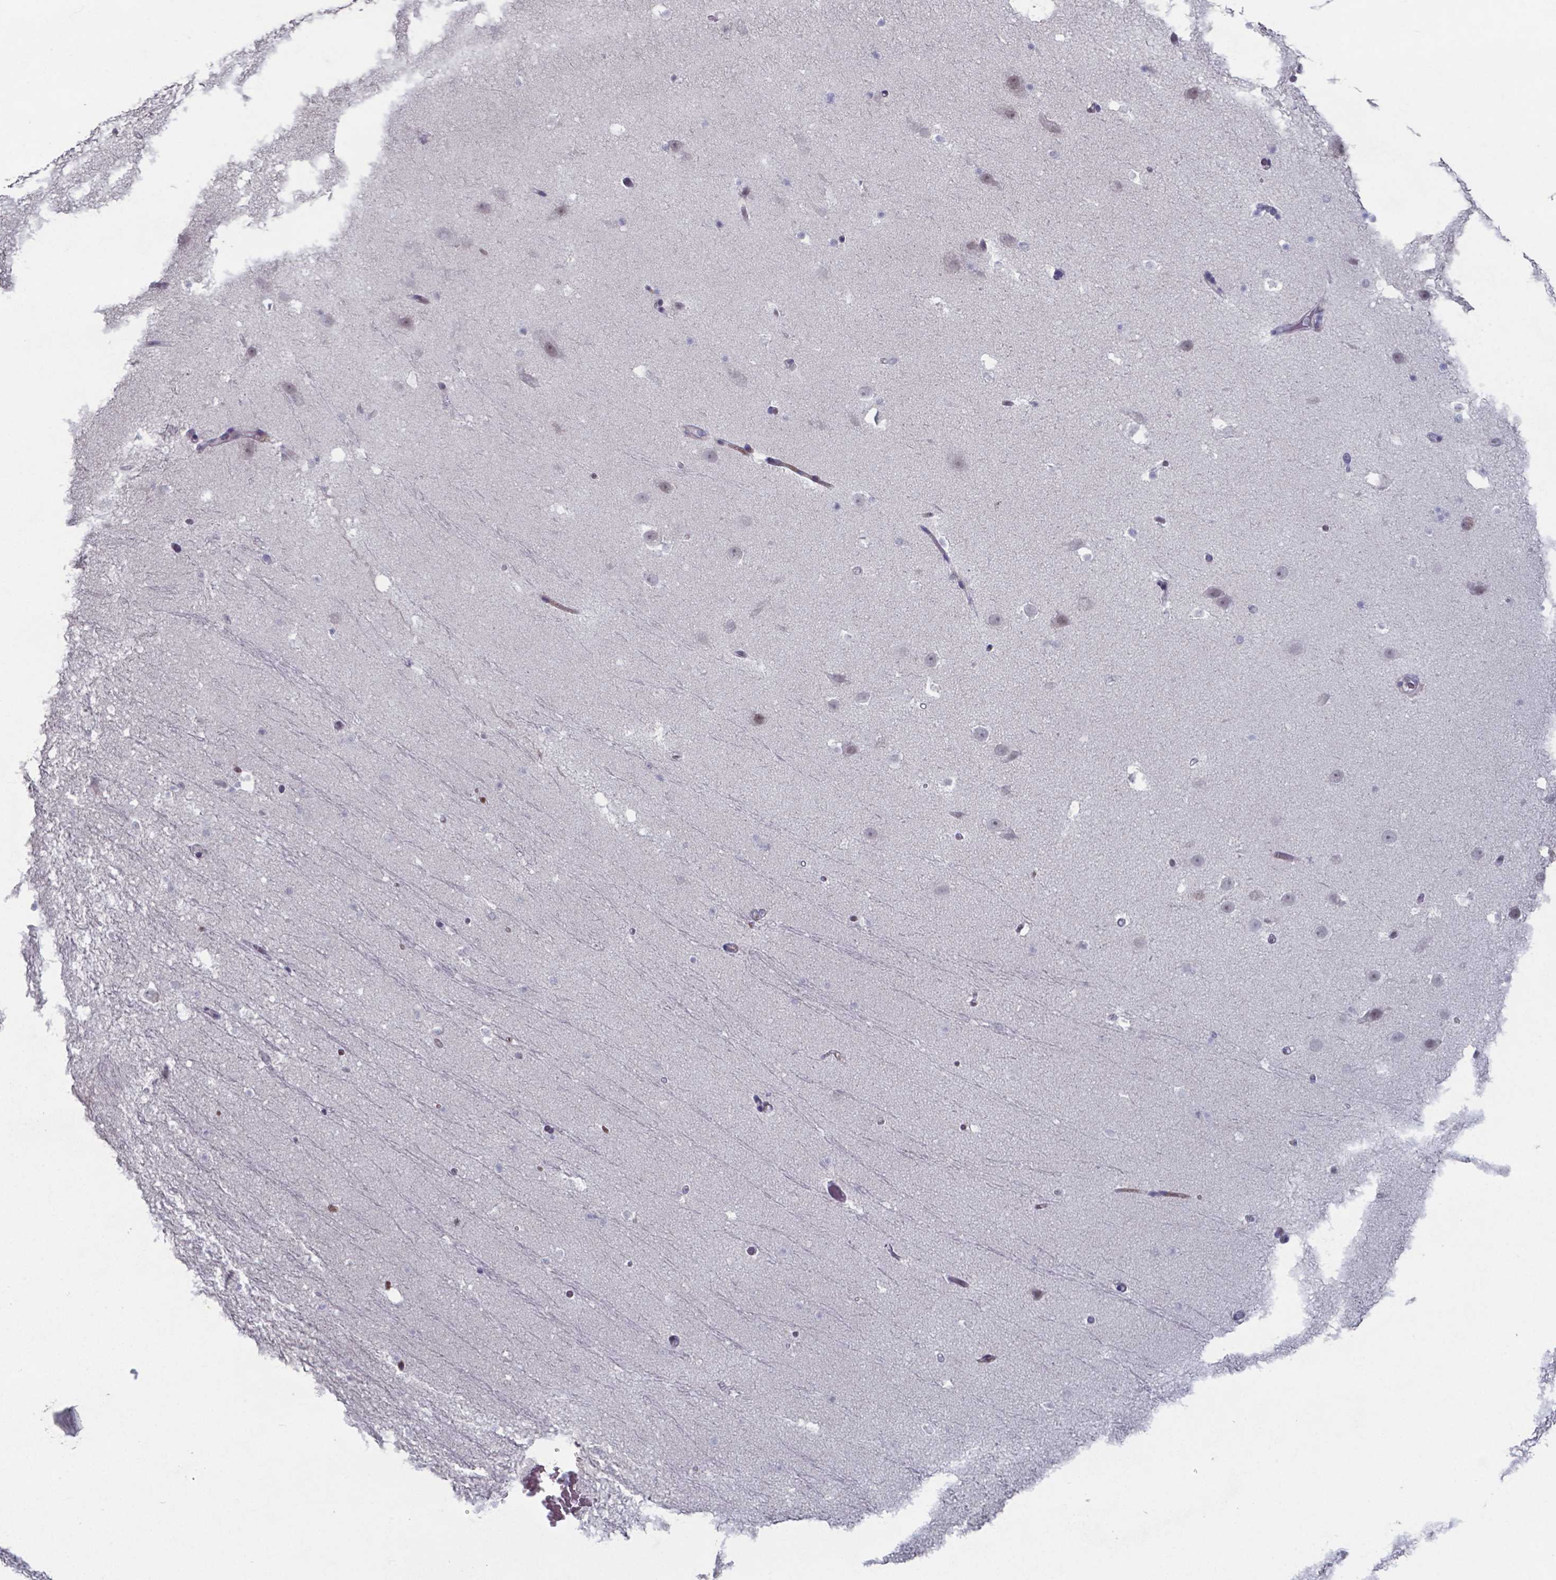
{"staining": {"intensity": "negative", "quantity": "none", "location": "none"}, "tissue": "hippocampus", "cell_type": "Glial cells", "image_type": "normal", "snomed": [{"axis": "morphology", "description": "Normal tissue, NOS"}, {"axis": "topography", "description": "Hippocampus"}], "caption": "This is an immunohistochemistry histopathology image of benign human hippocampus. There is no expression in glial cells.", "gene": "TDP2", "patient": {"sex": "male", "age": 26}}